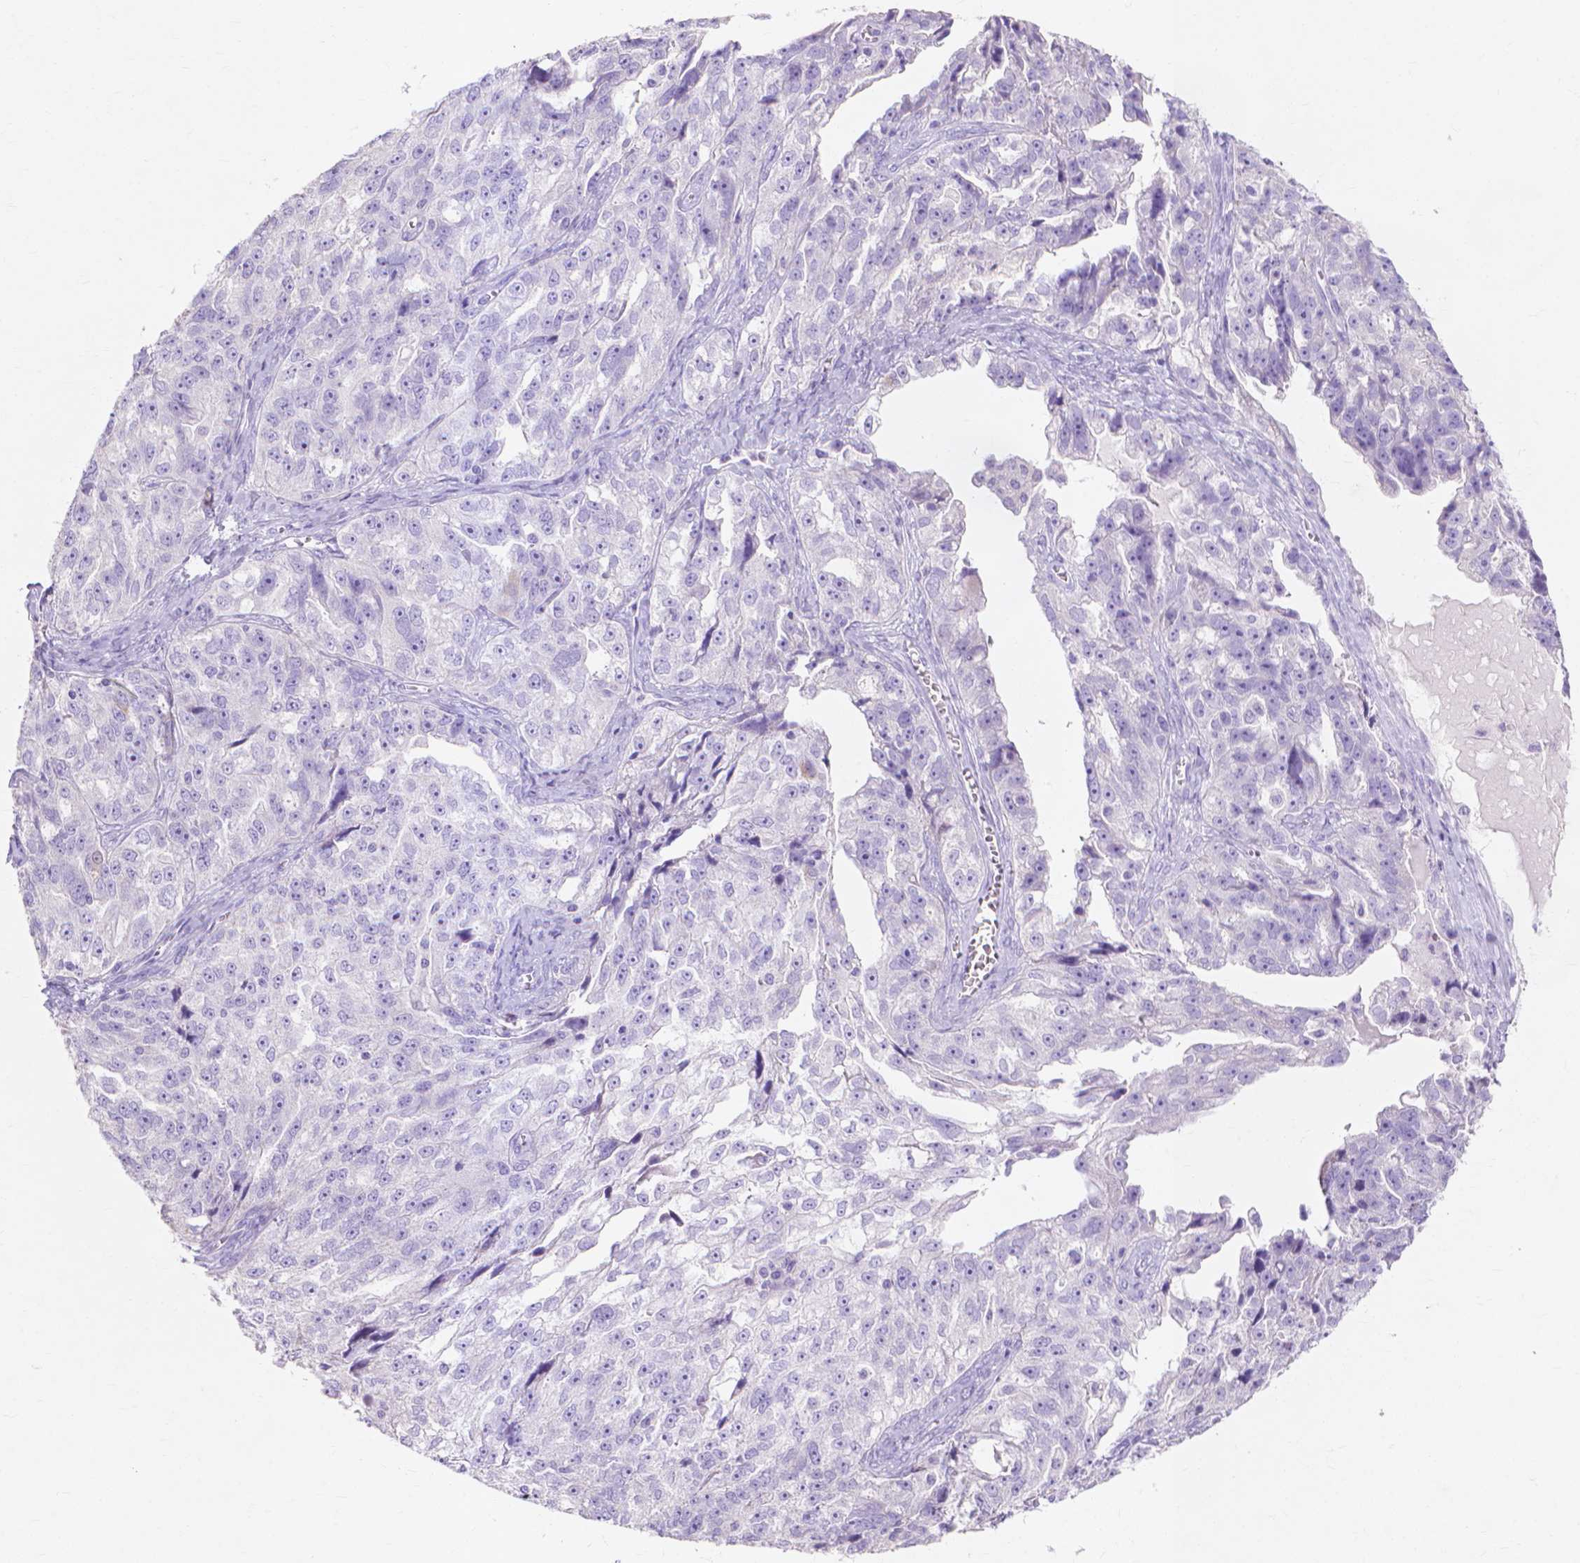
{"staining": {"intensity": "negative", "quantity": "none", "location": "none"}, "tissue": "ovarian cancer", "cell_type": "Tumor cells", "image_type": "cancer", "snomed": [{"axis": "morphology", "description": "Cystadenocarcinoma, serous, NOS"}, {"axis": "topography", "description": "Ovary"}], "caption": "A photomicrograph of ovarian serous cystadenocarcinoma stained for a protein exhibits no brown staining in tumor cells. (Brightfield microscopy of DAB immunohistochemistry (IHC) at high magnification).", "gene": "MMP11", "patient": {"sex": "female", "age": 51}}